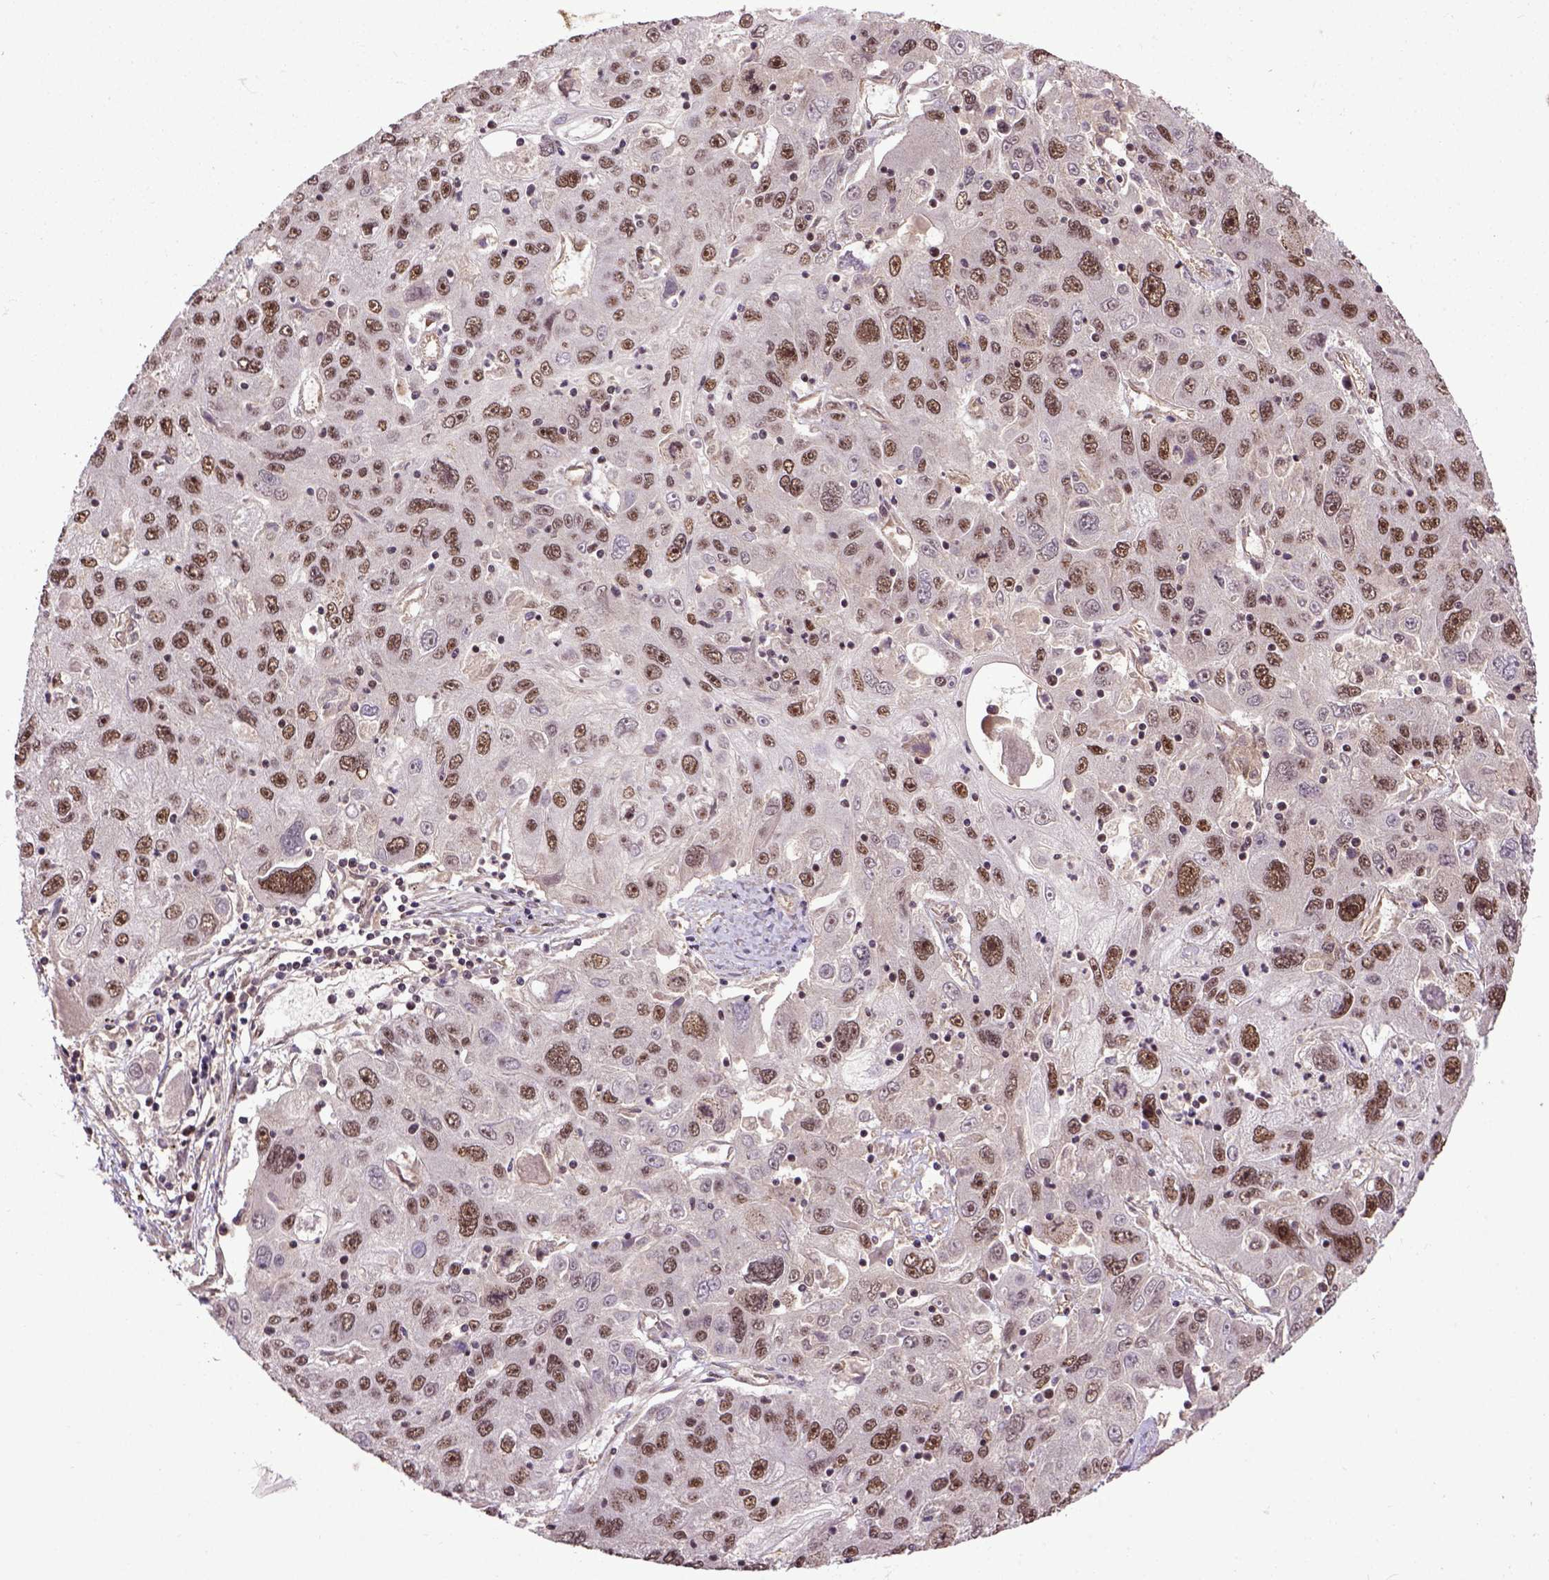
{"staining": {"intensity": "moderate", "quantity": ">75%", "location": "nuclear"}, "tissue": "stomach cancer", "cell_type": "Tumor cells", "image_type": "cancer", "snomed": [{"axis": "morphology", "description": "Adenocarcinoma, NOS"}, {"axis": "topography", "description": "Stomach"}], "caption": "A medium amount of moderate nuclear staining is present in approximately >75% of tumor cells in stomach cancer (adenocarcinoma) tissue.", "gene": "PPIG", "patient": {"sex": "male", "age": 56}}